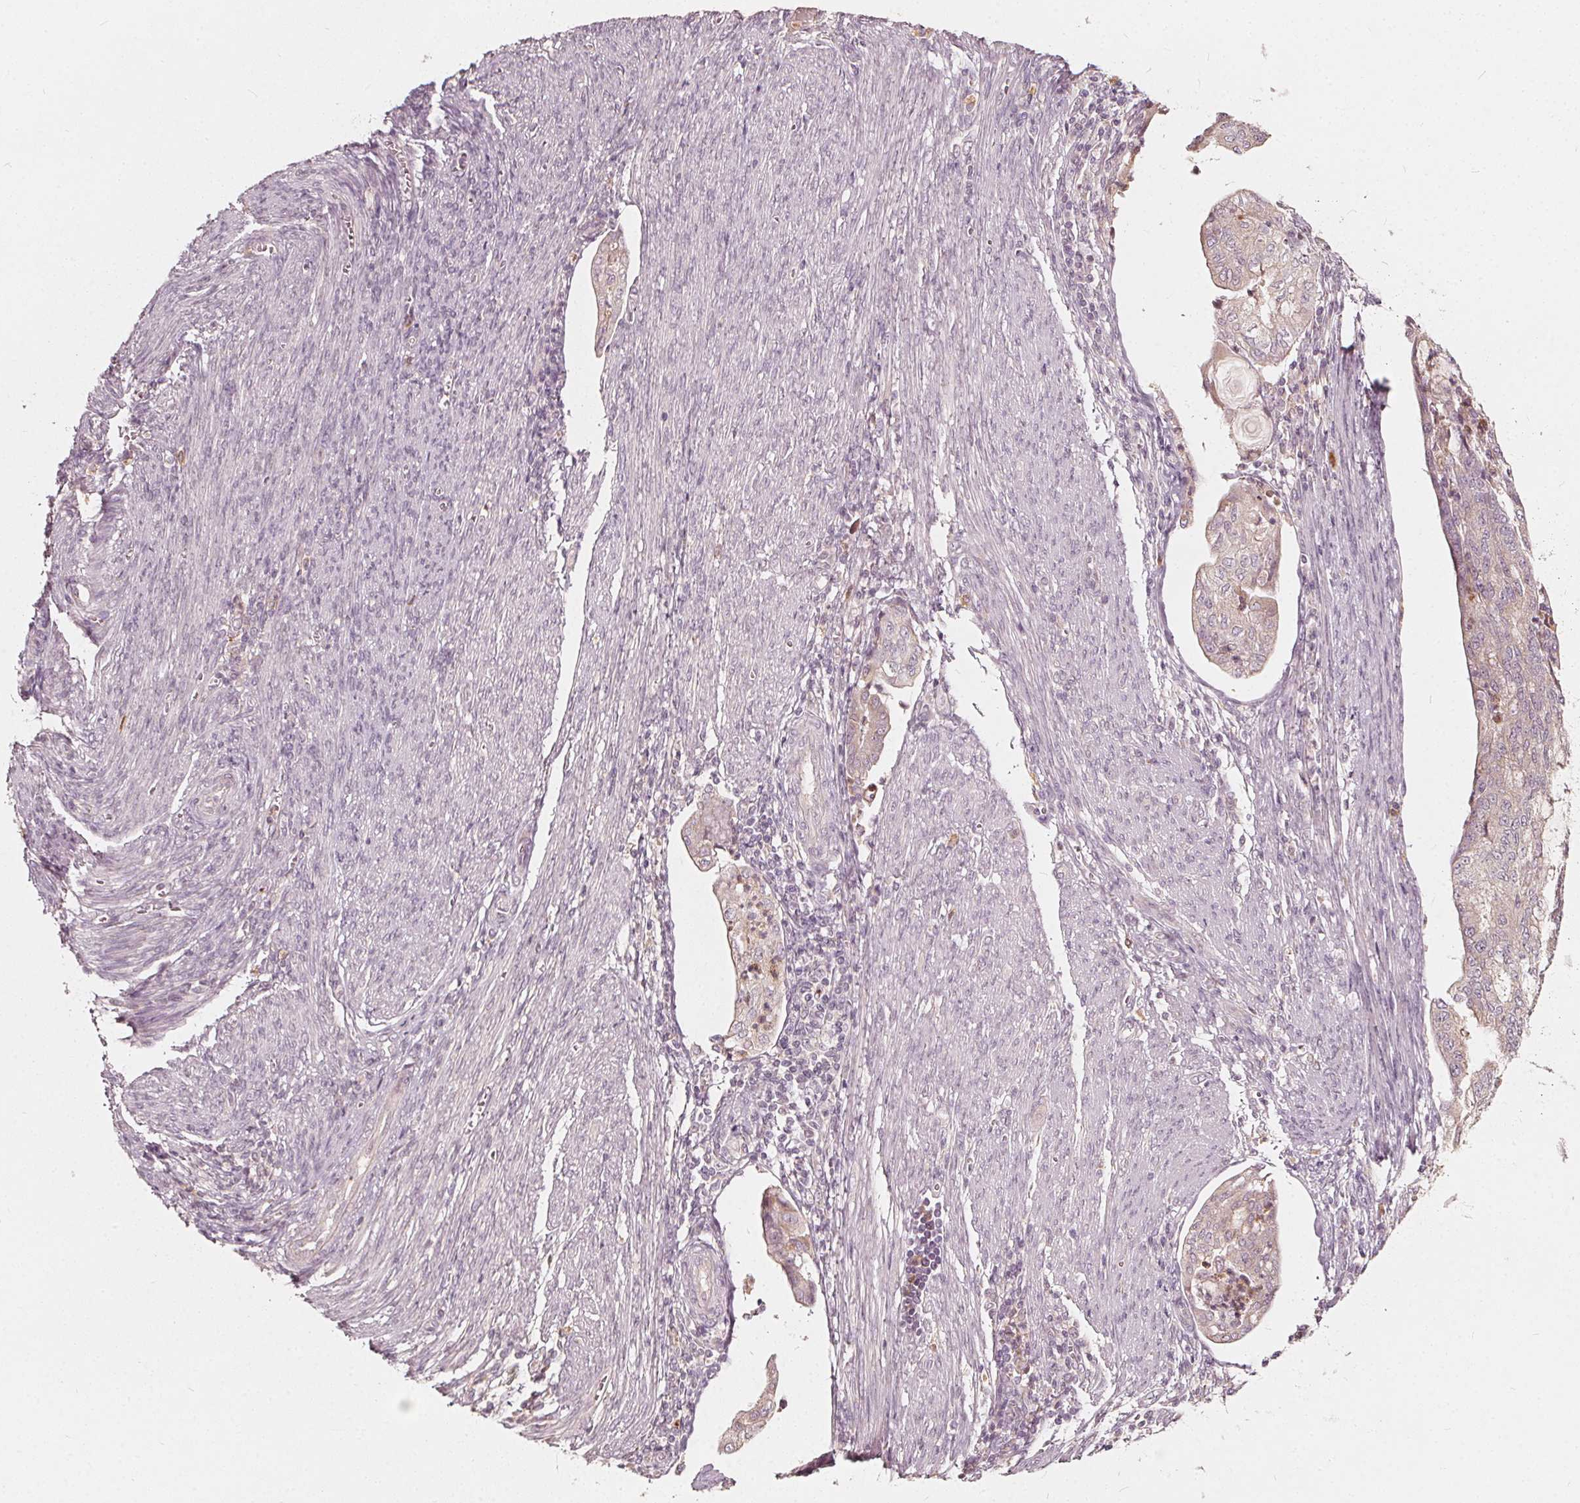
{"staining": {"intensity": "negative", "quantity": "none", "location": "none"}, "tissue": "endometrial cancer", "cell_type": "Tumor cells", "image_type": "cancer", "snomed": [{"axis": "morphology", "description": "Adenocarcinoma, NOS"}, {"axis": "topography", "description": "Endometrium"}], "caption": "Immunohistochemical staining of human endometrial cancer shows no significant positivity in tumor cells.", "gene": "NPC1L1", "patient": {"sex": "female", "age": 79}}